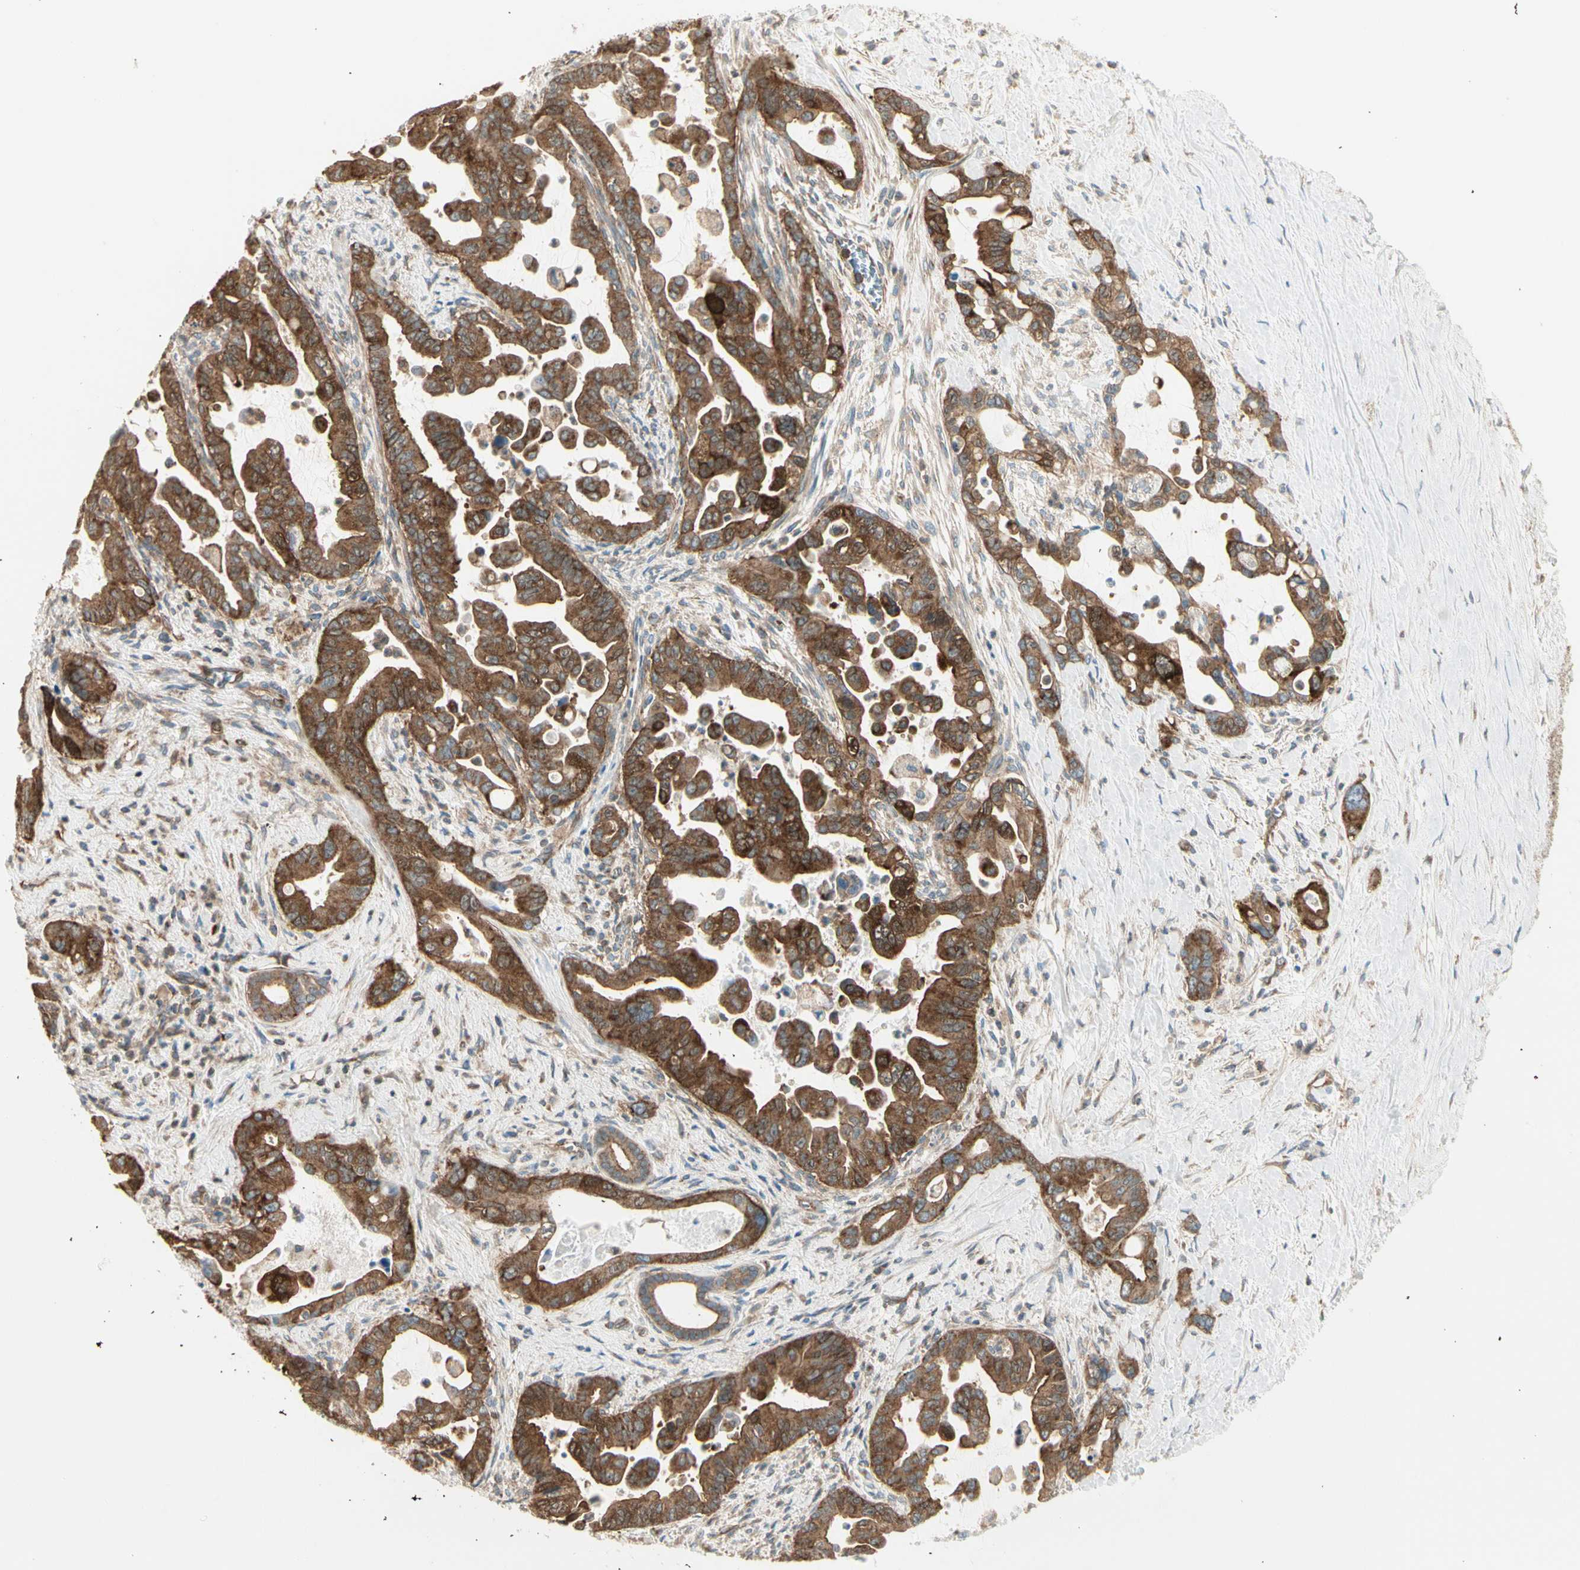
{"staining": {"intensity": "strong", "quantity": ">75%", "location": "cytoplasmic/membranous"}, "tissue": "pancreatic cancer", "cell_type": "Tumor cells", "image_type": "cancer", "snomed": [{"axis": "morphology", "description": "Adenocarcinoma, NOS"}, {"axis": "topography", "description": "Pancreas"}], "caption": "Immunohistochemistry (IHC) of pancreatic cancer exhibits high levels of strong cytoplasmic/membranous staining in about >75% of tumor cells.", "gene": "AGFG1", "patient": {"sex": "male", "age": 70}}